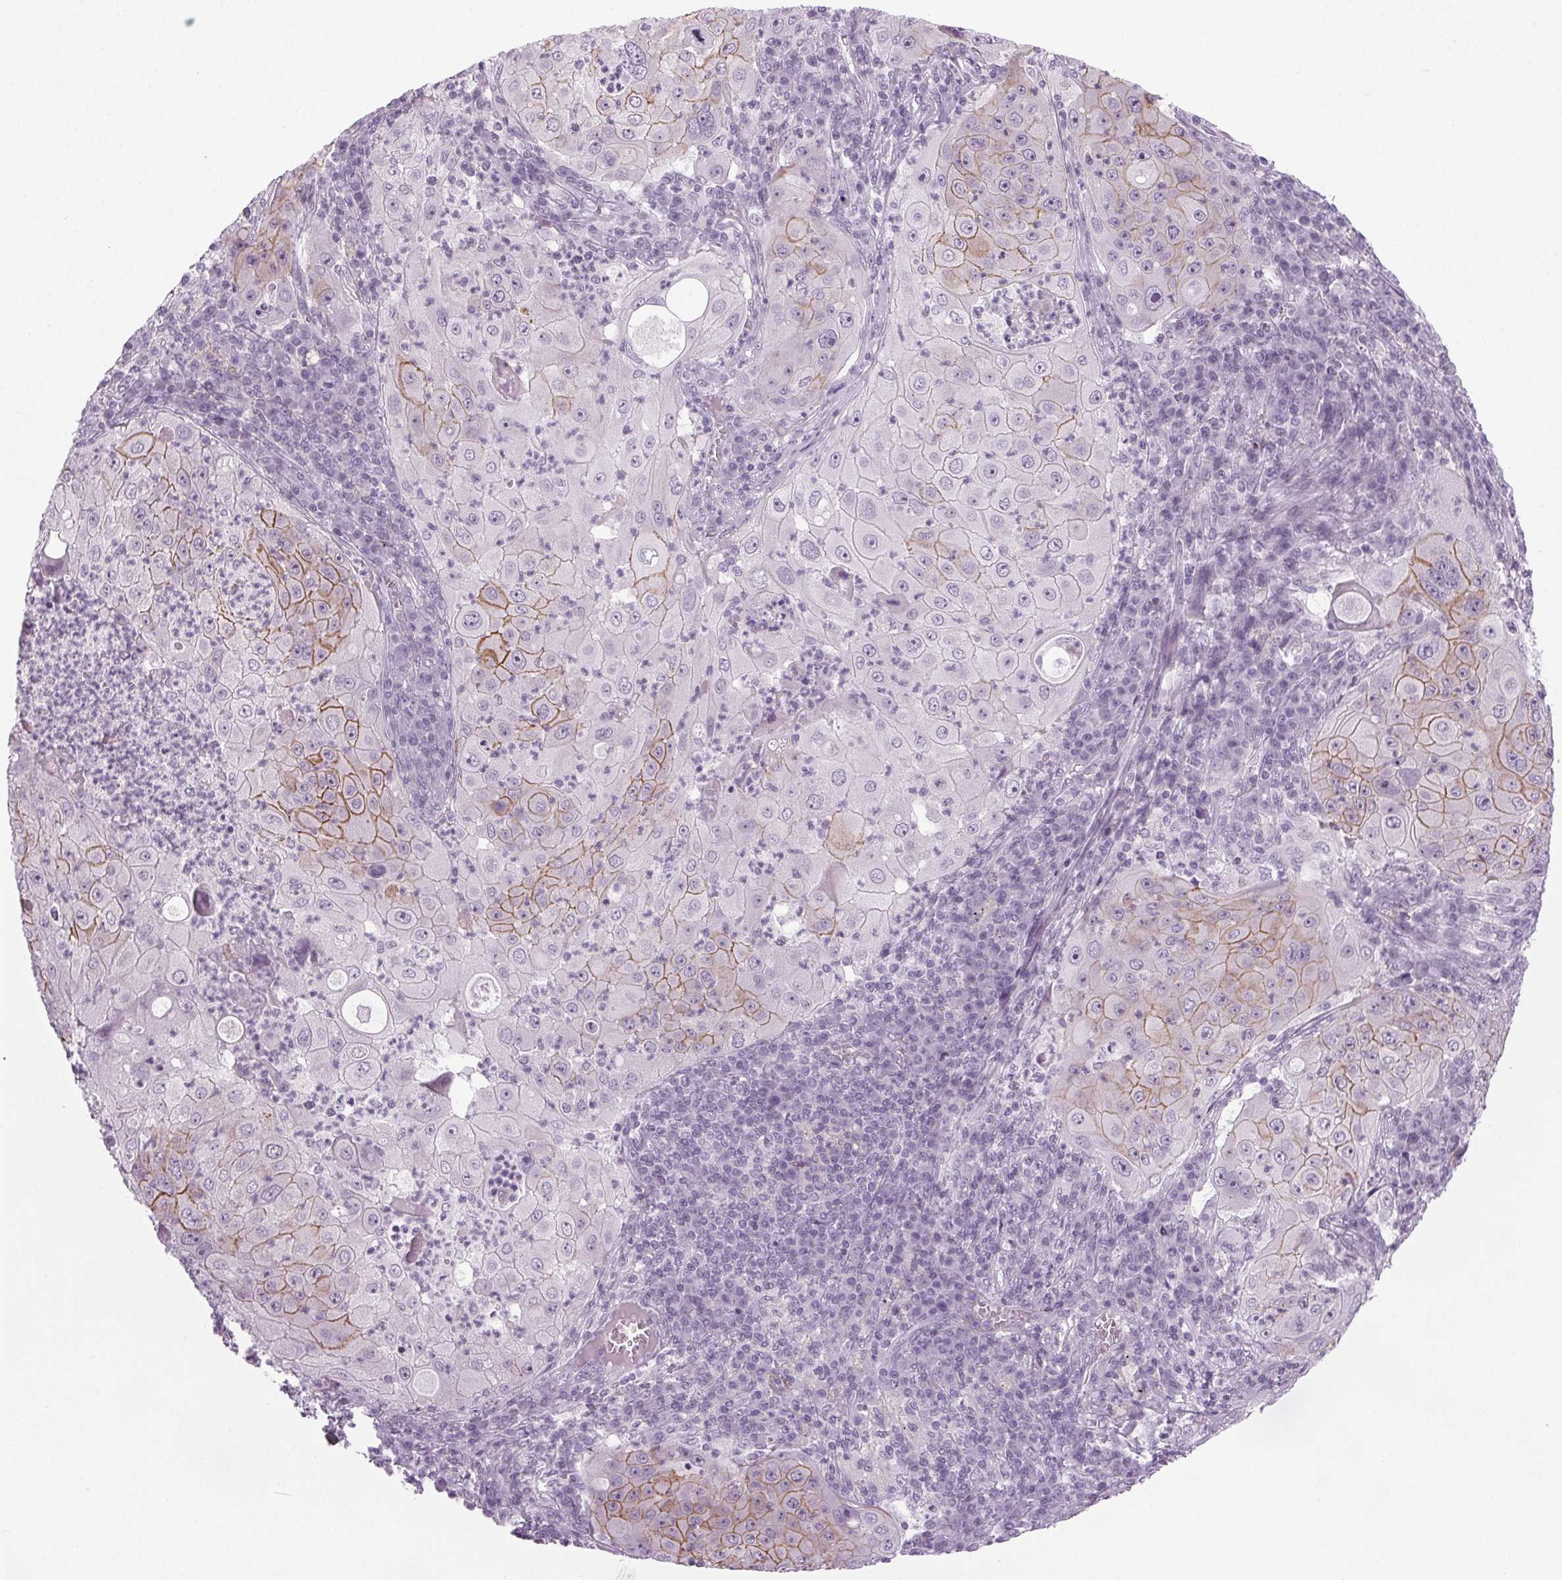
{"staining": {"intensity": "moderate", "quantity": "25%-75%", "location": "cytoplasmic/membranous"}, "tissue": "lung cancer", "cell_type": "Tumor cells", "image_type": "cancer", "snomed": [{"axis": "morphology", "description": "Squamous cell carcinoma, NOS"}, {"axis": "topography", "description": "Lung"}], "caption": "A photomicrograph of lung squamous cell carcinoma stained for a protein reveals moderate cytoplasmic/membranous brown staining in tumor cells. (brown staining indicates protein expression, while blue staining denotes nuclei).", "gene": "IGF2BP1", "patient": {"sex": "female", "age": 59}}